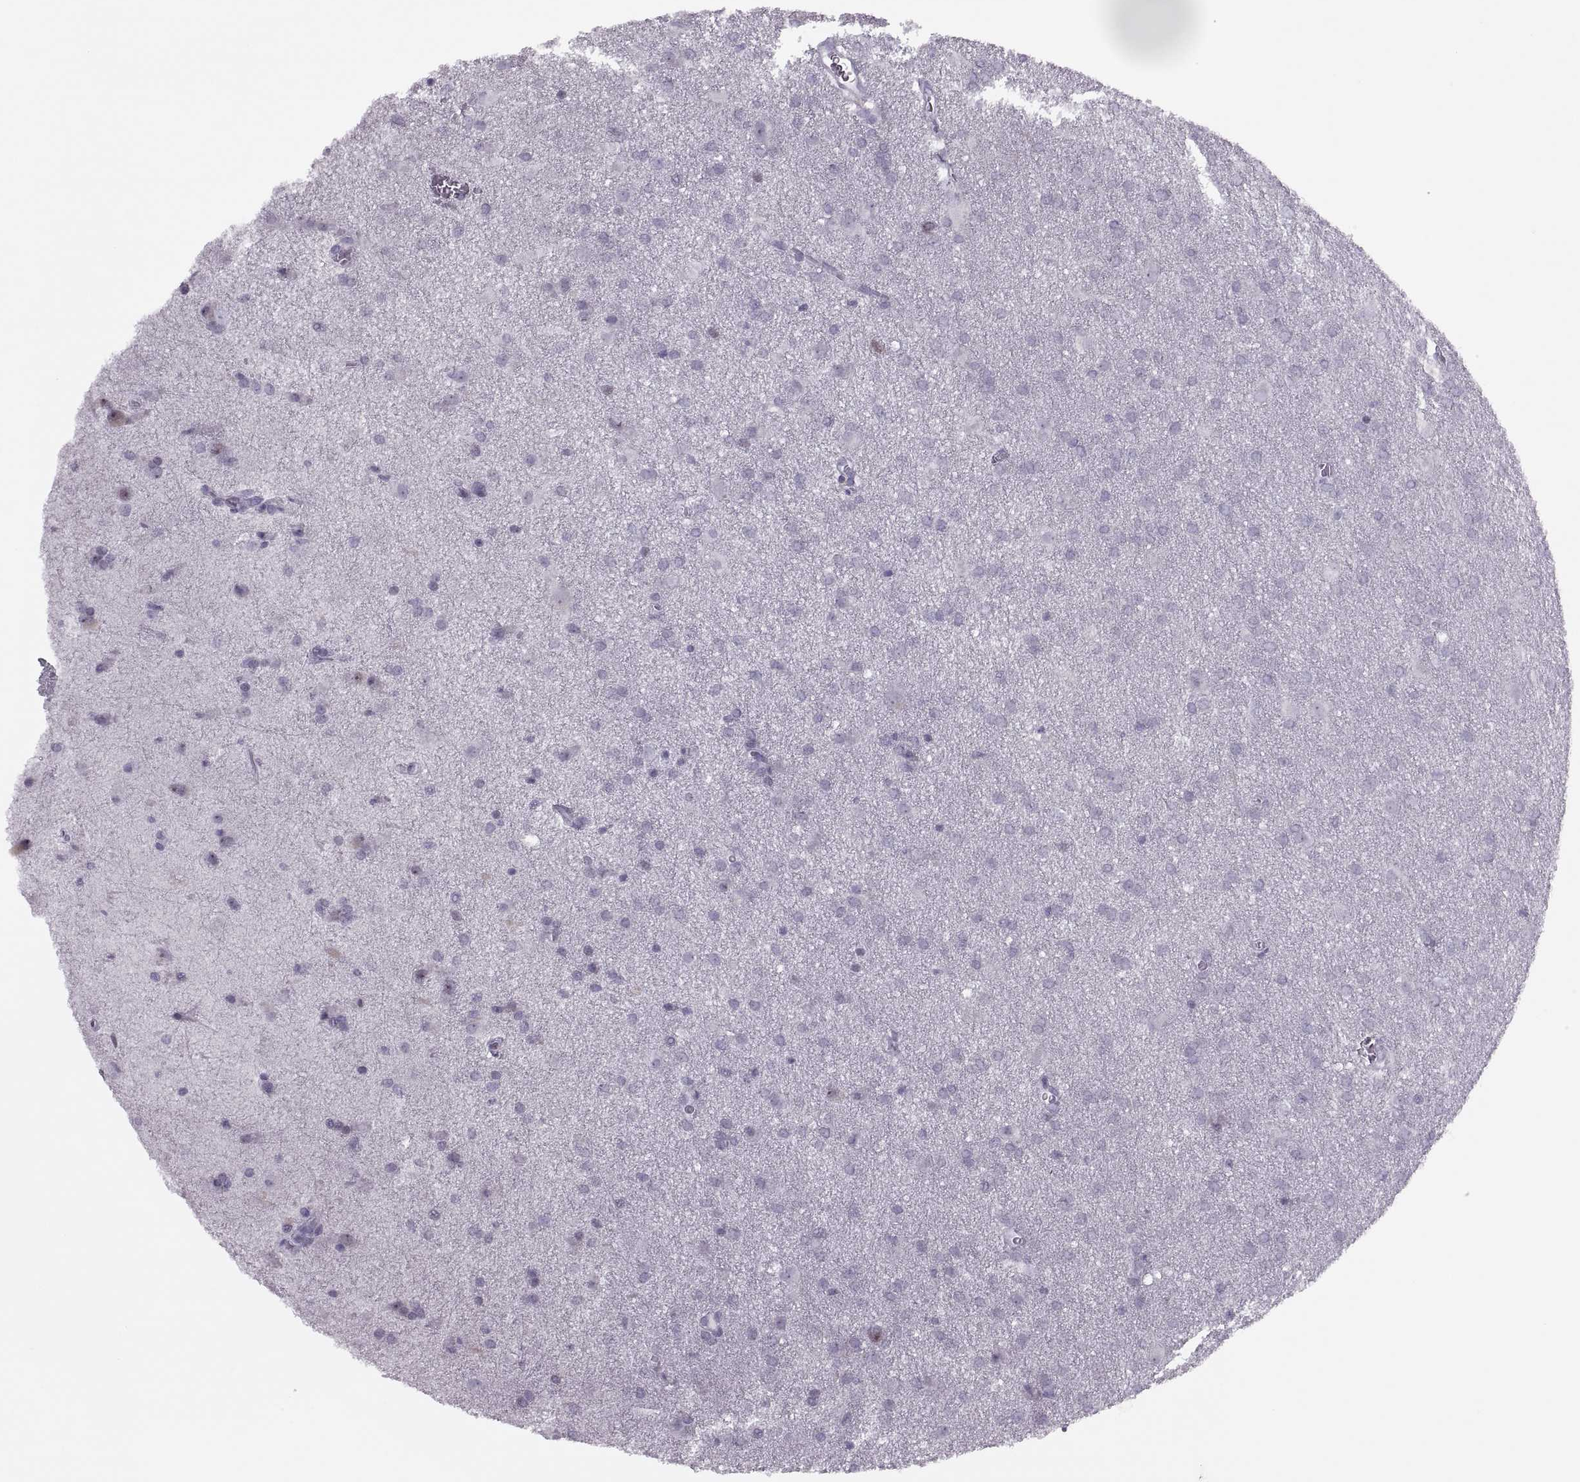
{"staining": {"intensity": "negative", "quantity": "none", "location": "none"}, "tissue": "glioma", "cell_type": "Tumor cells", "image_type": "cancer", "snomed": [{"axis": "morphology", "description": "Glioma, malignant, Low grade"}, {"axis": "topography", "description": "Brain"}], "caption": "Glioma was stained to show a protein in brown. There is no significant positivity in tumor cells.", "gene": "FAM24A", "patient": {"sex": "male", "age": 58}}